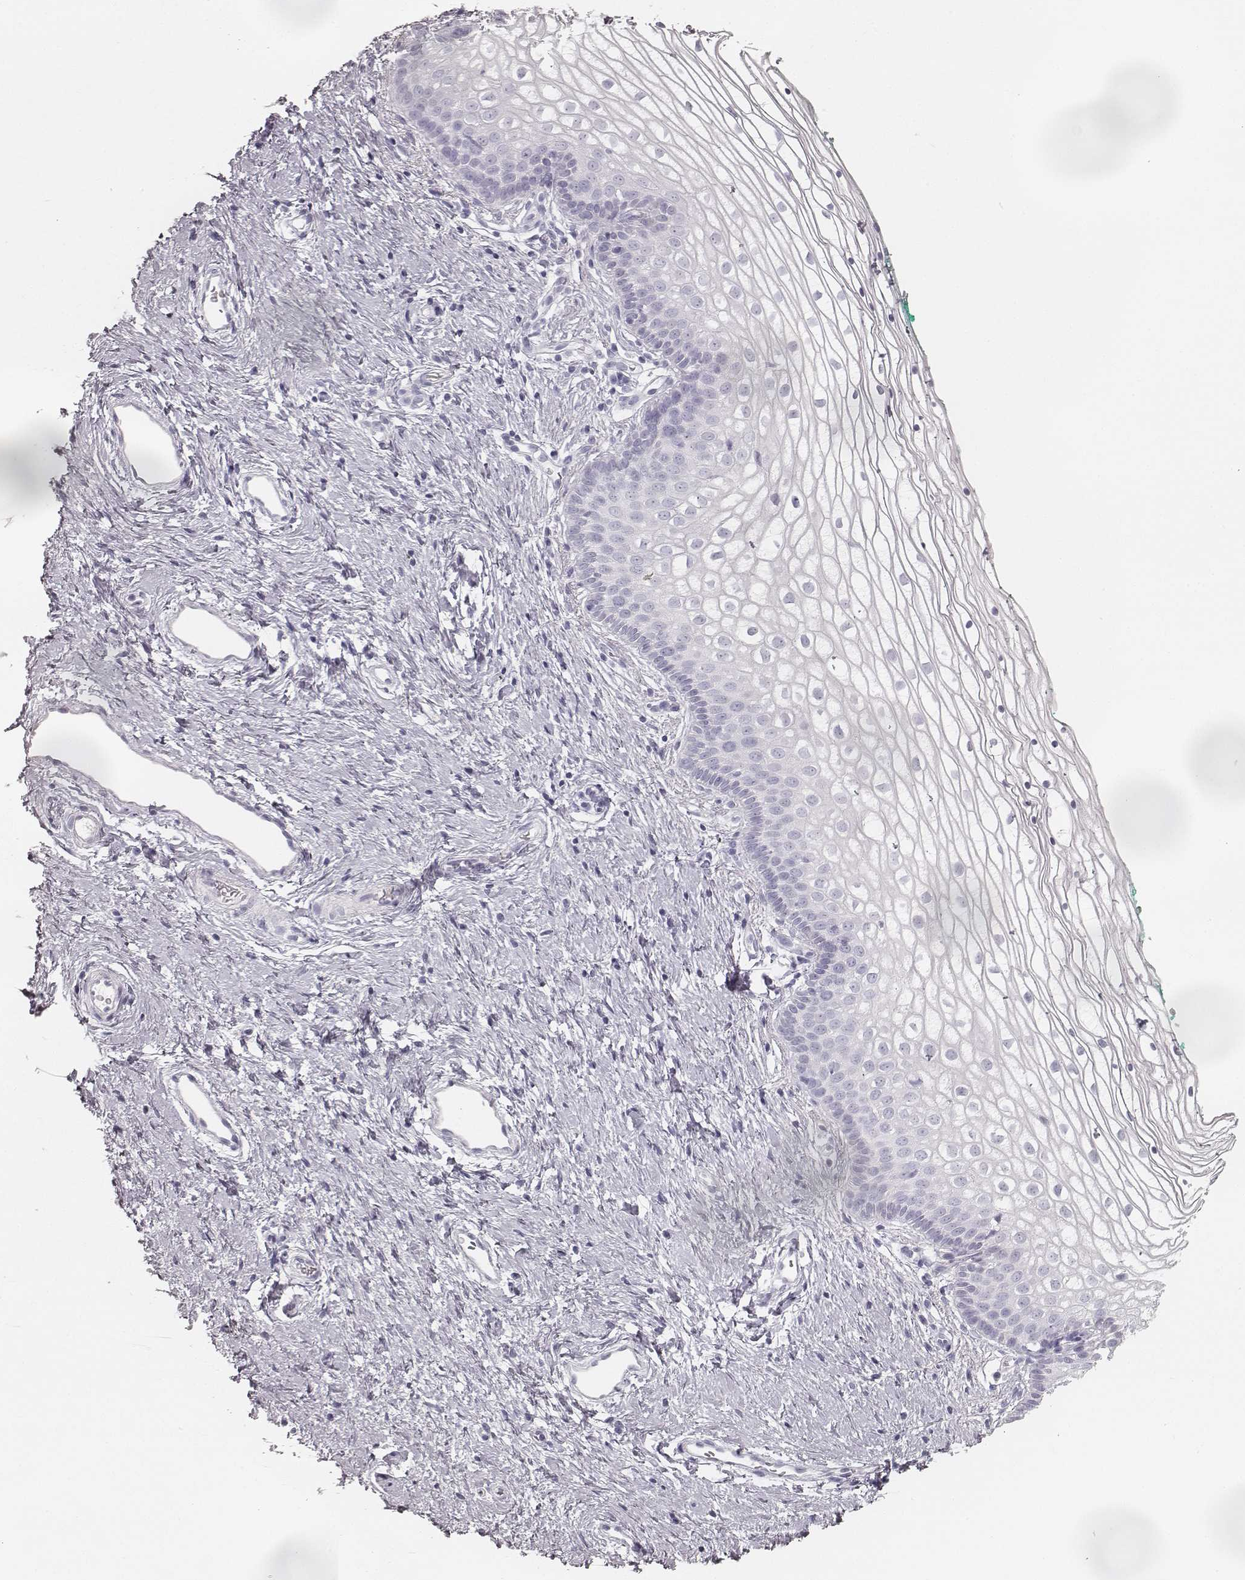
{"staining": {"intensity": "negative", "quantity": "none", "location": "none"}, "tissue": "vagina", "cell_type": "Squamous epithelial cells", "image_type": "normal", "snomed": [{"axis": "morphology", "description": "Normal tissue, NOS"}, {"axis": "topography", "description": "Vagina"}], "caption": "This is a image of immunohistochemistry (IHC) staining of unremarkable vagina, which shows no expression in squamous epithelial cells.", "gene": "KRT34", "patient": {"sex": "female", "age": 36}}